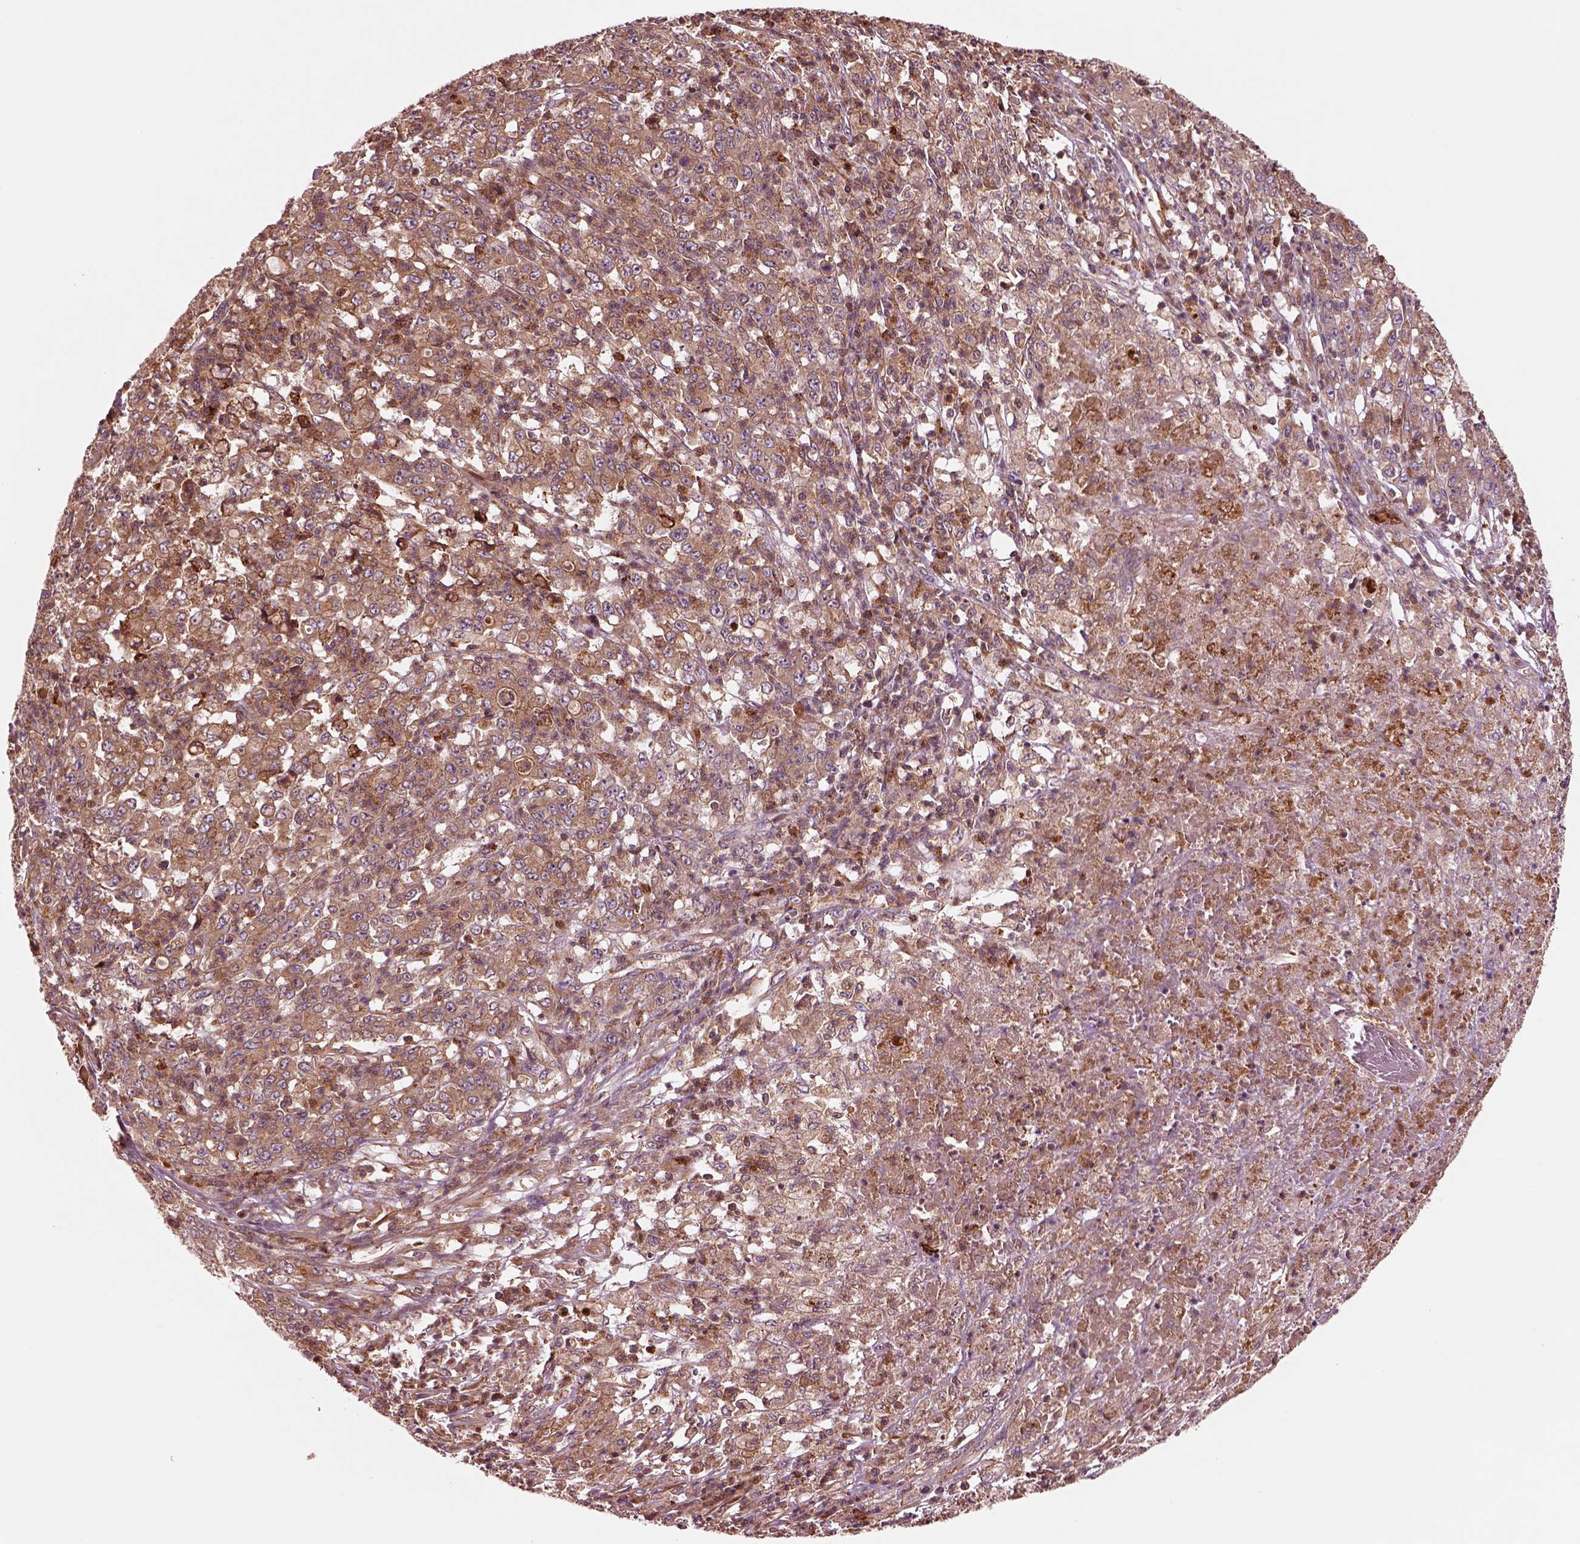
{"staining": {"intensity": "moderate", "quantity": ">75%", "location": "cytoplasmic/membranous"}, "tissue": "stomach cancer", "cell_type": "Tumor cells", "image_type": "cancer", "snomed": [{"axis": "morphology", "description": "Adenocarcinoma, NOS"}, {"axis": "topography", "description": "Stomach, lower"}], "caption": "Adenocarcinoma (stomach) tissue displays moderate cytoplasmic/membranous staining in approximately >75% of tumor cells, visualized by immunohistochemistry. Immunohistochemistry stains the protein of interest in brown and the nuclei are stained blue.", "gene": "ASCC2", "patient": {"sex": "female", "age": 71}}